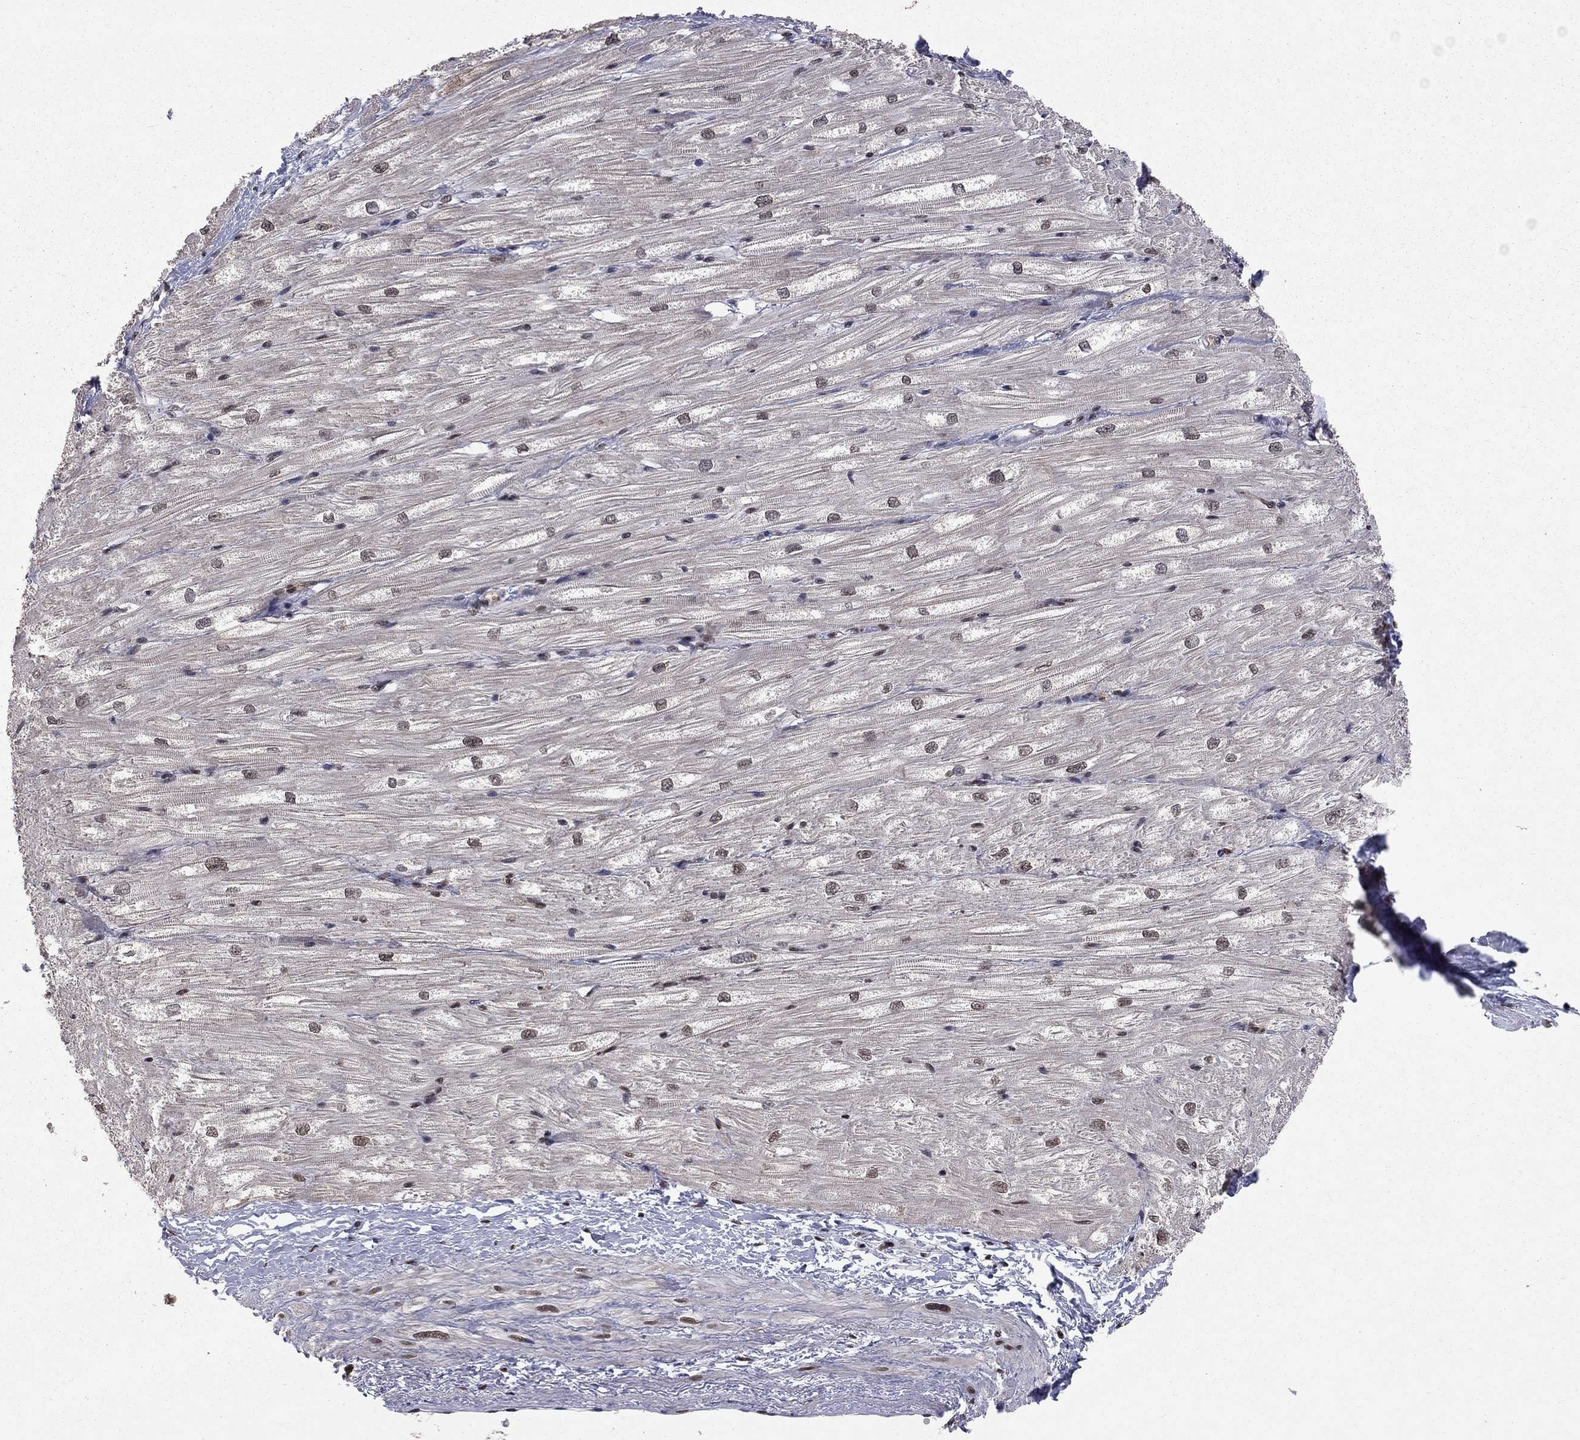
{"staining": {"intensity": "weak", "quantity": "25%-75%", "location": "nuclear"}, "tissue": "heart muscle", "cell_type": "Cardiomyocytes", "image_type": "normal", "snomed": [{"axis": "morphology", "description": "Normal tissue, NOS"}, {"axis": "topography", "description": "Heart"}], "caption": "Benign heart muscle demonstrates weak nuclear positivity in about 25%-75% of cardiomyocytes.", "gene": "SAP30L", "patient": {"sex": "male", "age": 57}}